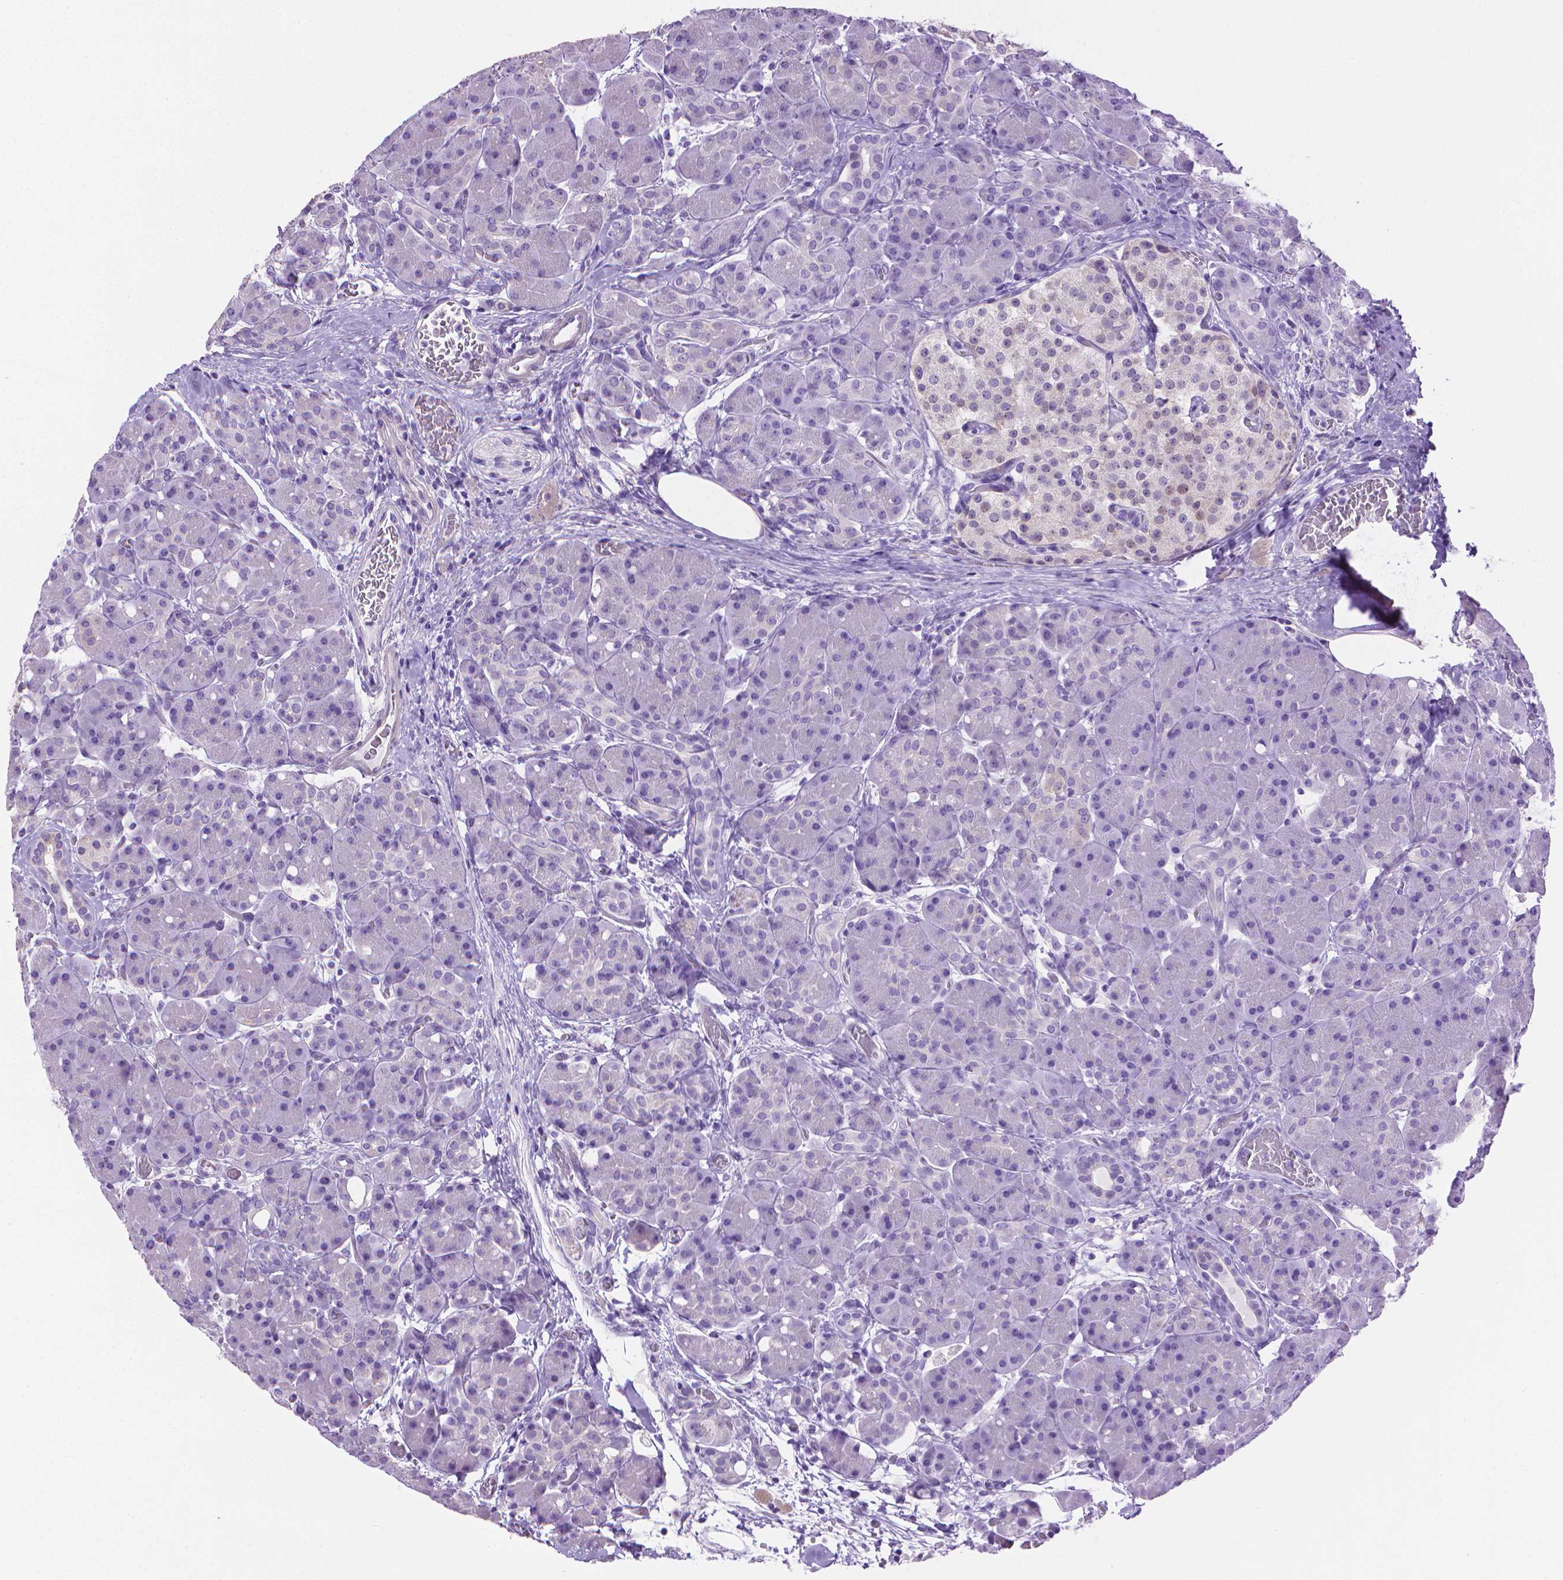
{"staining": {"intensity": "negative", "quantity": "none", "location": "none"}, "tissue": "pancreas", "cell_type": "Exocrine glandular cells", "image_type": "normal", "snomed": [{"axis": "morphology", "description": "Normal tissue, NOS"}, {"axis": "topography", "description": "Pancreas"}], "caption": "The histopathology image displays no staining of exocrine glandular cells in normal pancreas.", "gene": "PNMA2", "patient": {"sex": "male", "age": 55}}